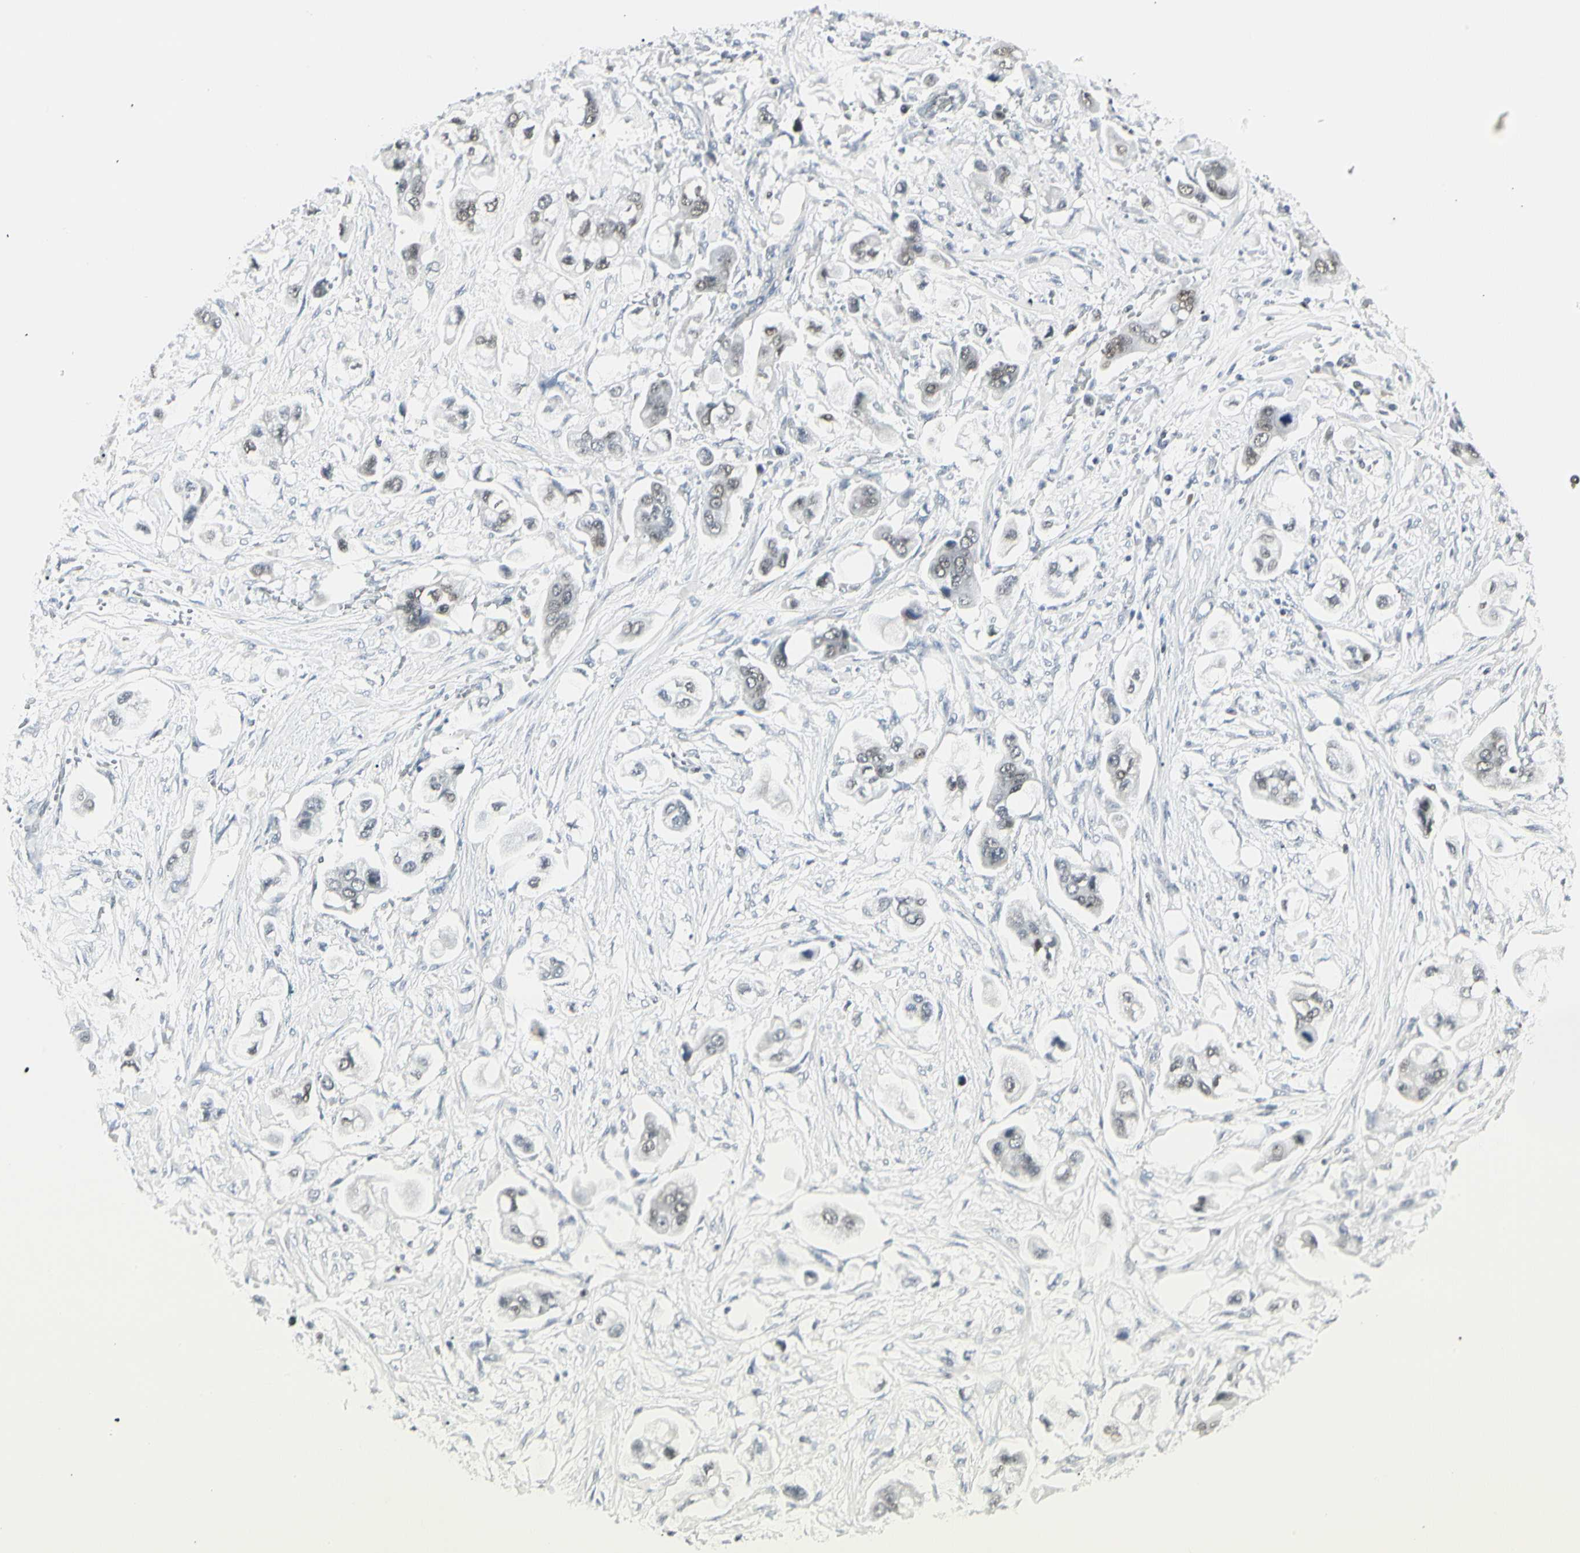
{"staining": {"intensity": "weak", "quantity": "25%-75%", "location": "nuclear"}, "tissue": "stomach cancer", "cell_type": "Tumor cells", "image_type": "cancer", "snomed": [{"axis": "morphology", "description": "Adenocarcinoma, NOS"}, {"axis": "topography", "description": "Stomach"}], "caption": "Adenocarcinoma (stomach) tissue displays weak nuclear expression in approximately 25%-75% of tumor cells (DAB IHC with brightfield microscopy, high magnification).", "gene": "ZBTB7B", "patient": {"sex": "male", "age": 62}}